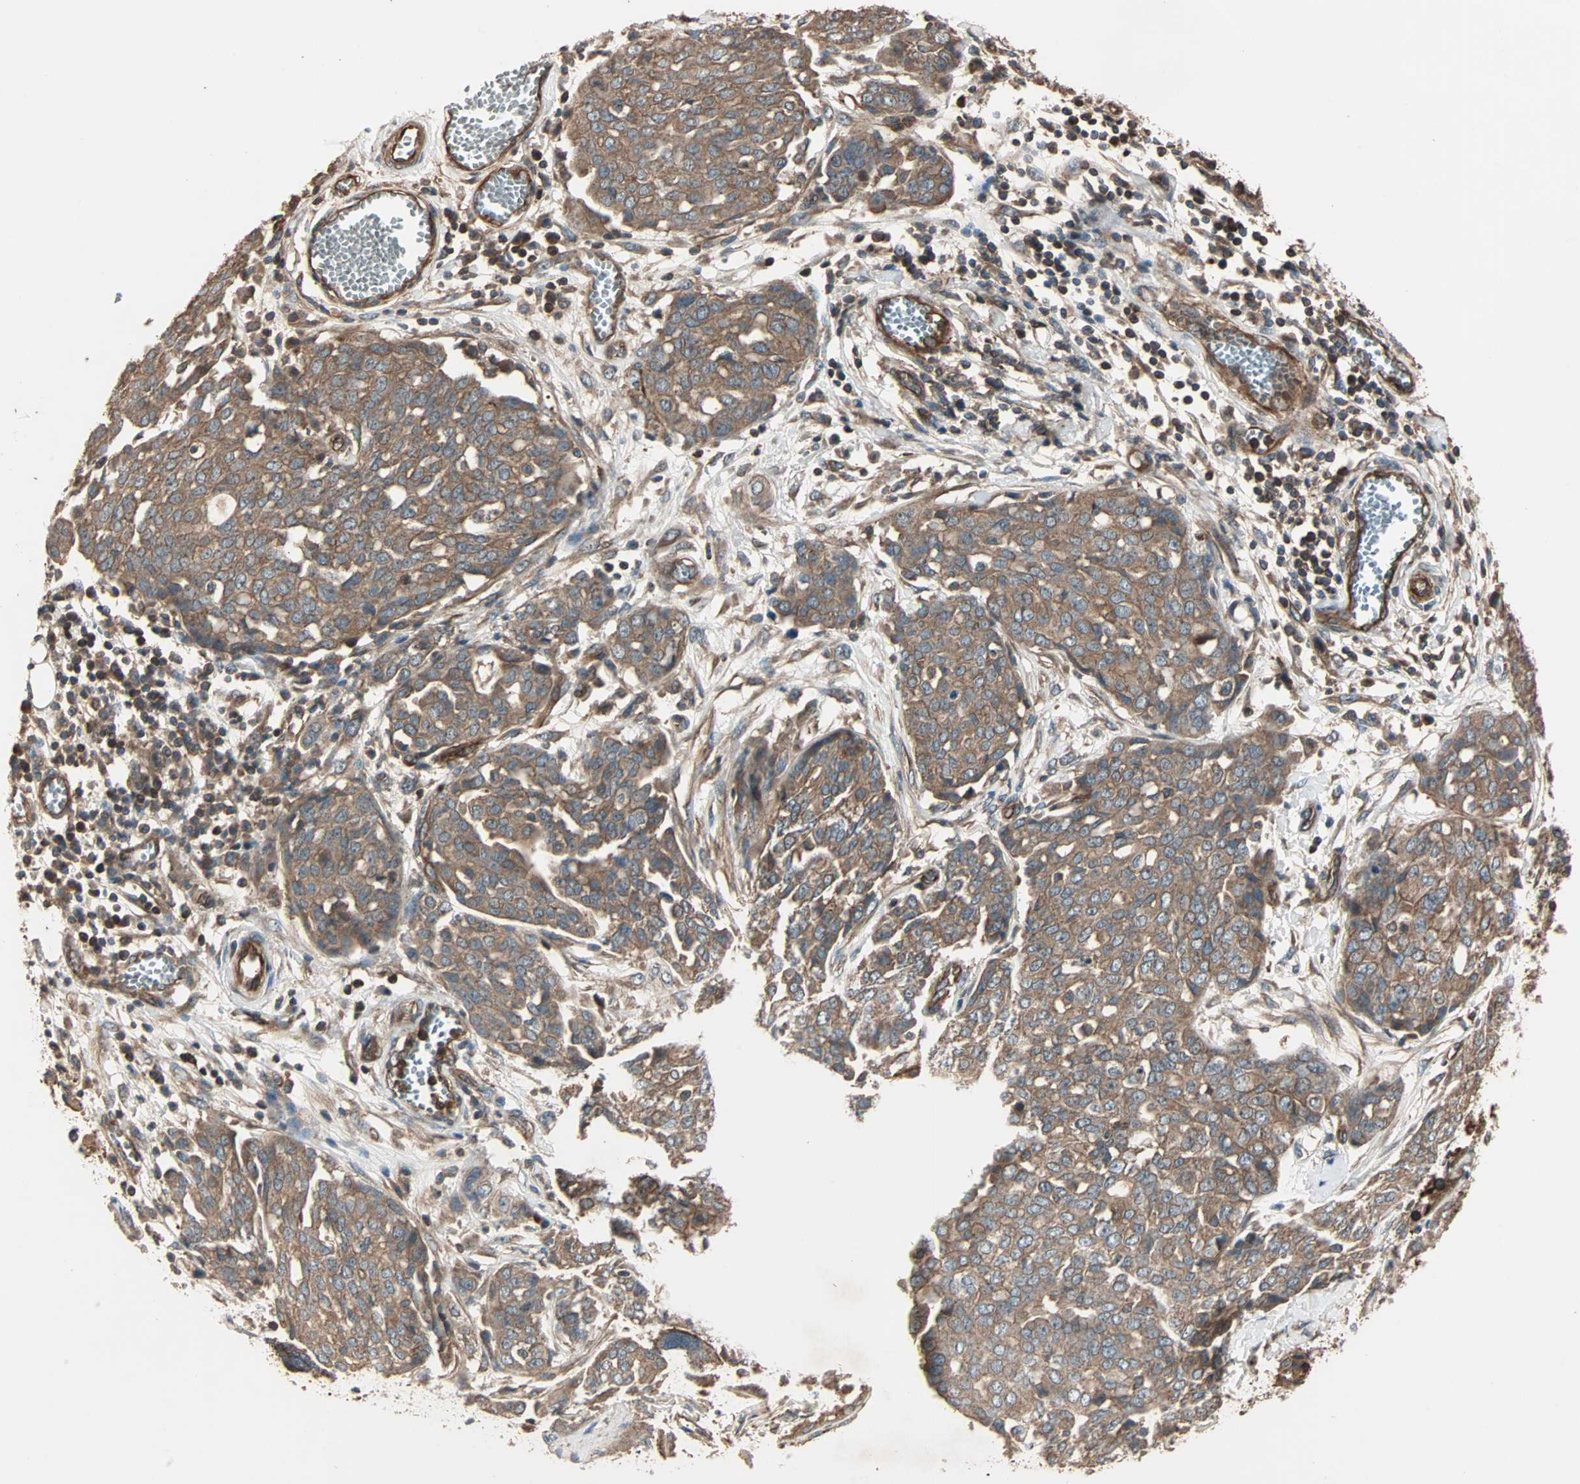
{"staining": {"intensity": "moderate", "quantity": ">75%", "location": "cytoplasmic/membranous"}, "tissue": "ovarian cancer", "cell_type": "Tumor cells", "image_type": "cancer", "snomed": [{"axis": "morphology", "description": "Cystadenocarcinoma, serous, NOS"}, {"axis": "topography", "description": "Soft tissue"}, {"axis": "topography", "description": "Ovary"}], "caption": "Immunohistochemistry (IHC) histopathology image of serous cystadenocarcinoma (ovarian) stained for a protein (brown), which reveals medium levels of moderate cytoplasmic/membranous positivity in approximately >75% of tumor cells.", "gene": "GCK", "patient": {"sex": "female", "age": 57}}